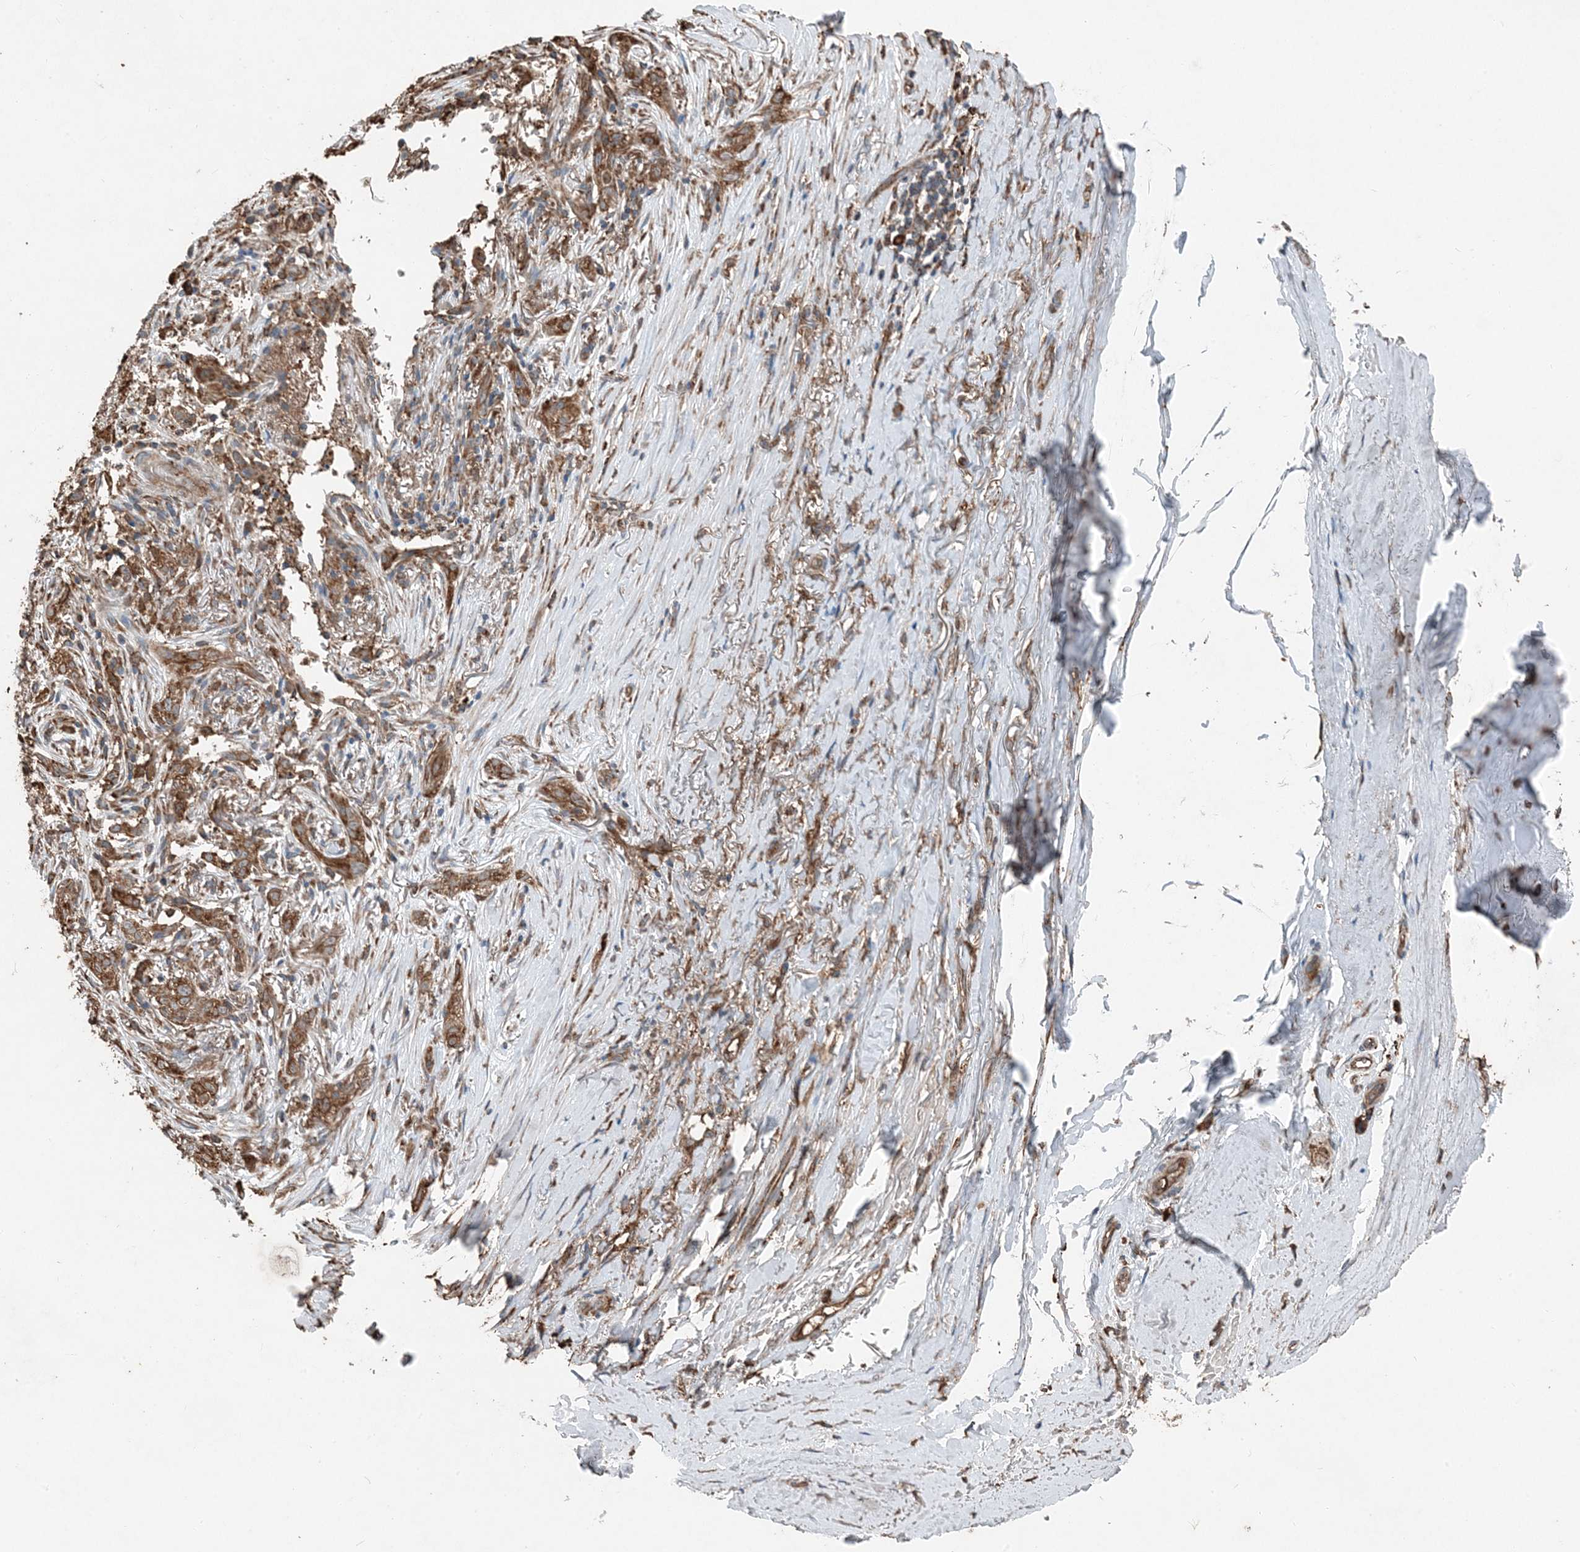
{"staining": {"intensity": "weak", "quantity": ">75%", "location": "cytoplasmic/membranous"}, "tissue": "adipose tissue", "cell_type": "Adipocytes", "image_type": "normal", "snomed": [{"axis": "morphology", "description": "Normal tissue, NOS"}, {"axis": "morphology", "description": "Basal cell carcinoma"}, {"axis": "topography", "description": "Skin"}], "caption": "Benign adipose tissue was stained to show a protein in brown. There is low levels of weak cytoplasmic/membranous positivity in about >75% of adipocytes.", "gene": "PDIA6", "patient": {"sex": "female", "age": 89}}